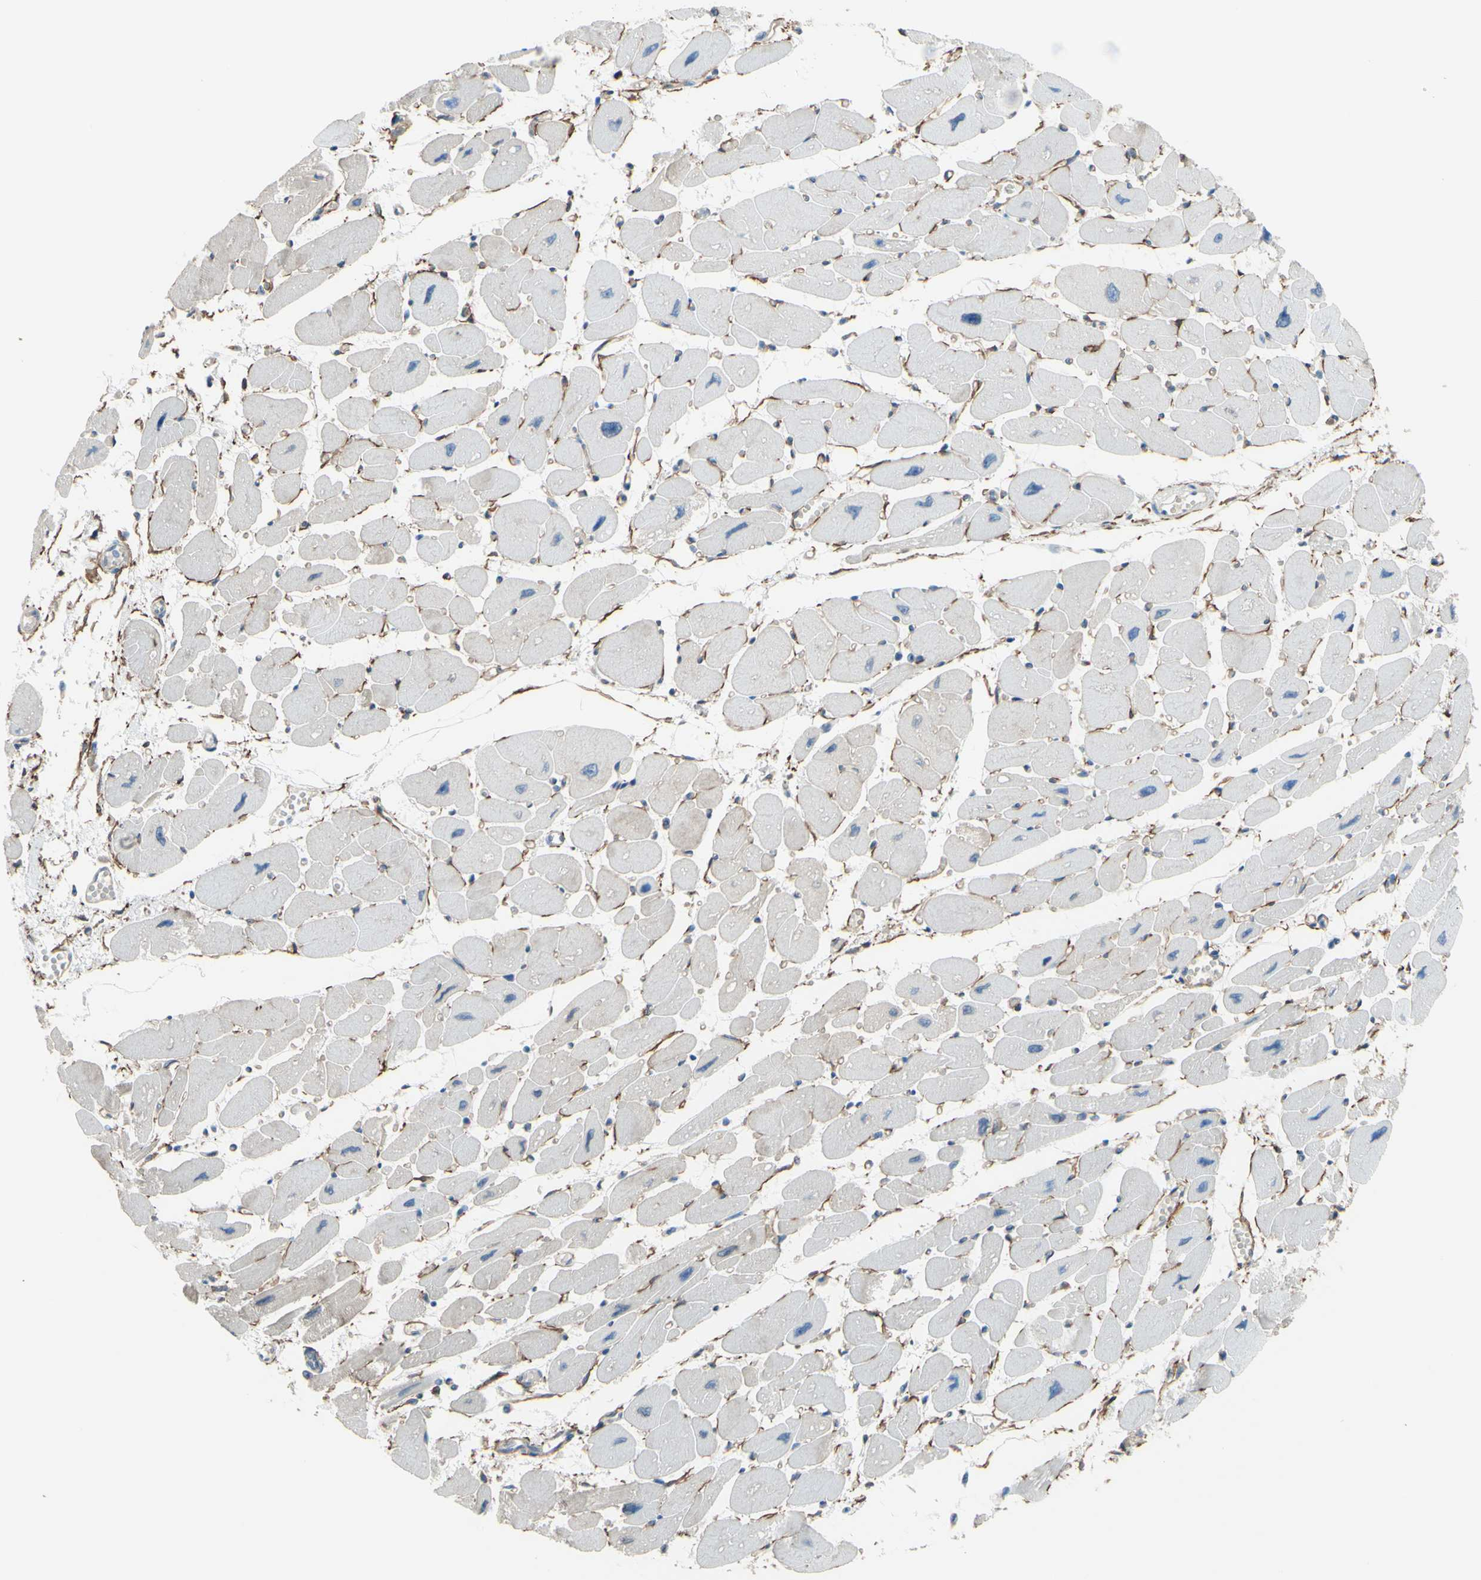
{"staining": {"intensity": "negative", "quantity": "none", "location": "none"}, "tissue": "heart muscle", "cell_type": "Cardiomyocytes", "image_type": "normal", "snomed": [{"axis": "morphology", "description": "Normal tissue, NOS"}, {"axis": "topography", "description": "Heart"}], "caption": "Immunohistochemistry (IHC) image of normal heart muscle: human heart muscle stained with DAB (3,3'-diaminobenzidine) displays no significant protein expression in cardiomyocytes.", "gene": "ADD1", "patient": {"sex": "female", "age": 54}}